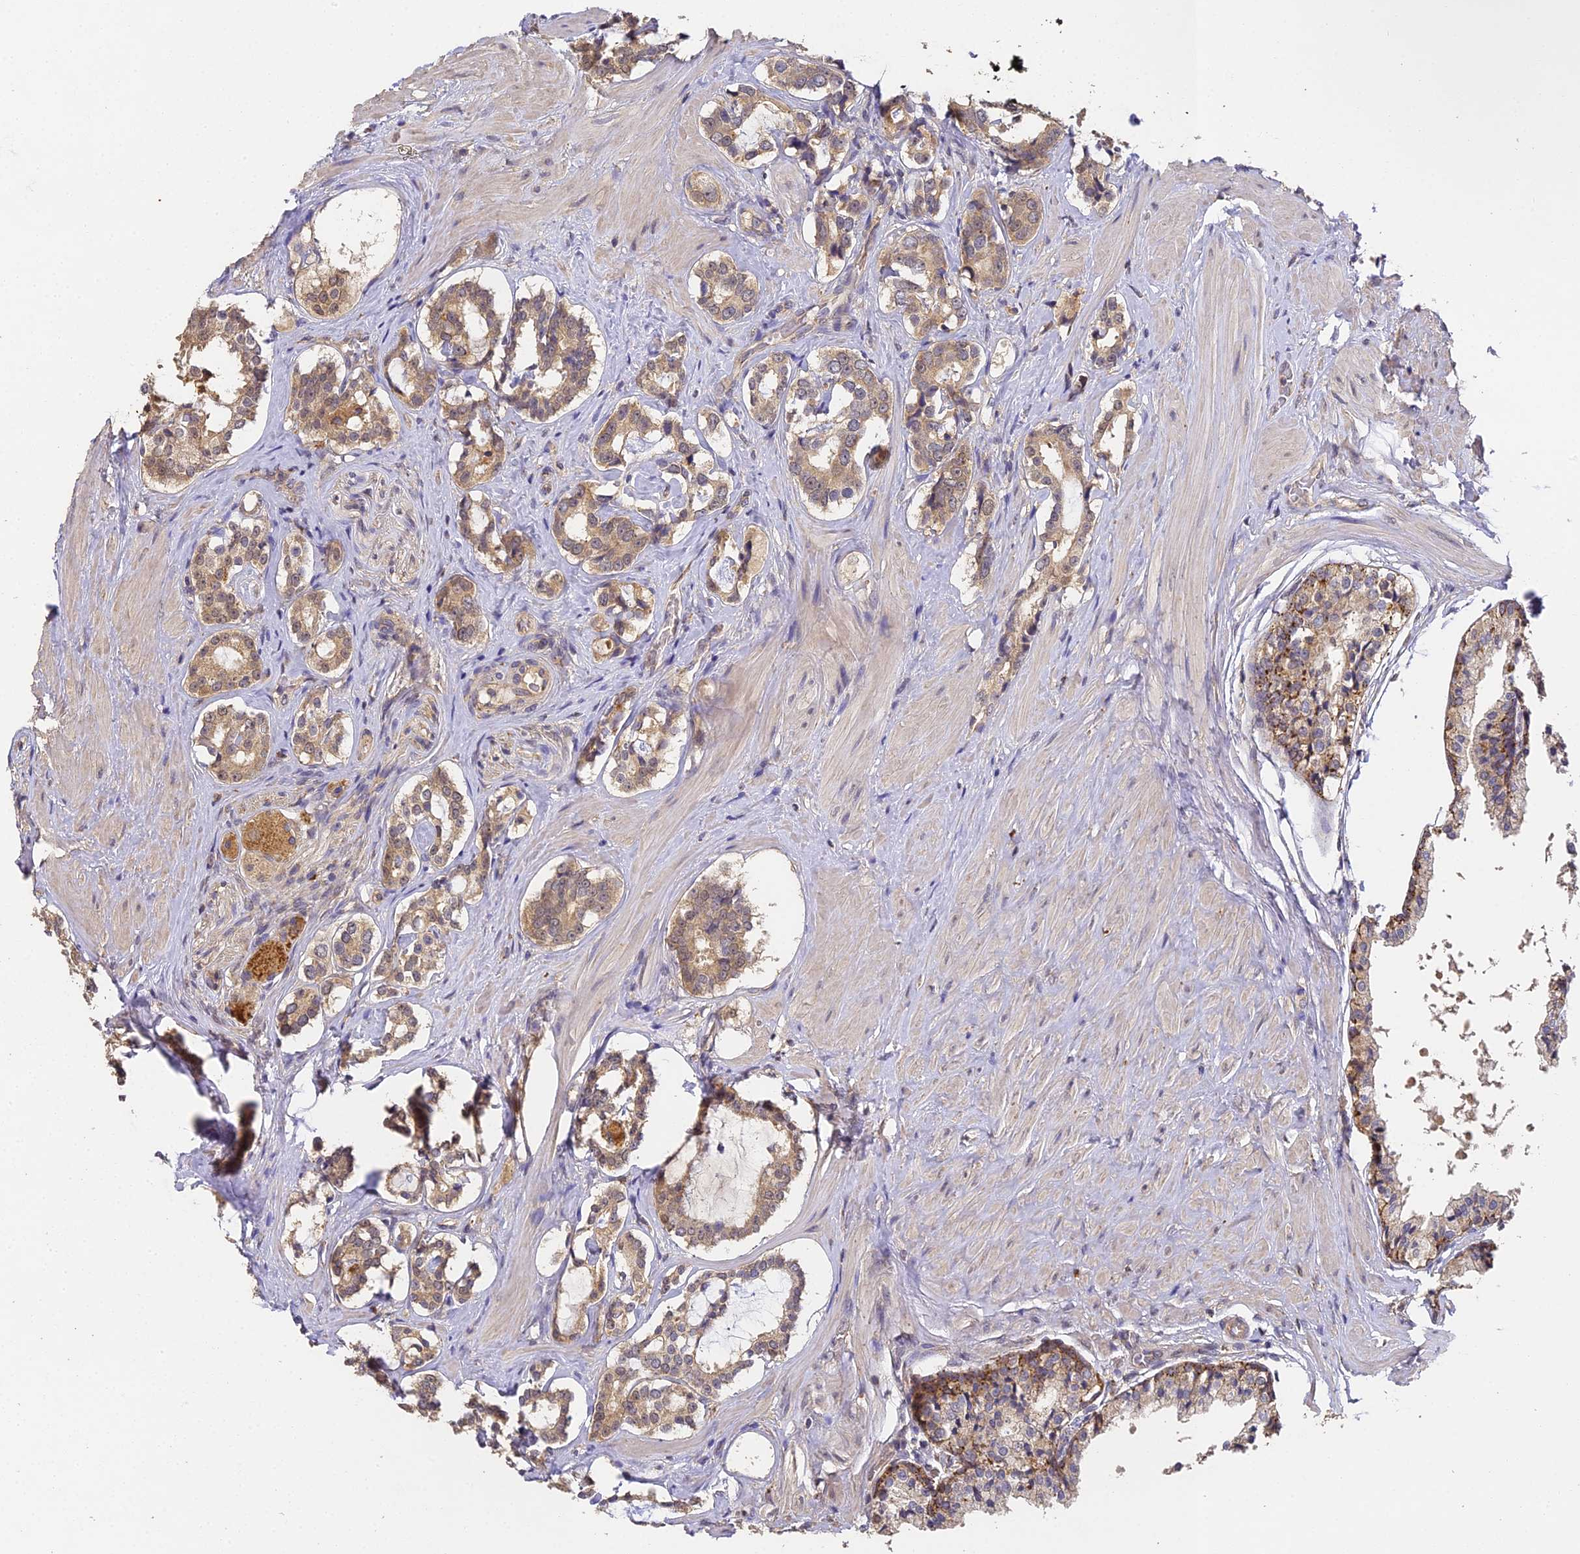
{"staining": {"intensity": "moderate", "quantity": ">75%", "location": "cytoplasmic/membranous"}, "tissue": "prostate cancer", "cell_type": "Tumor cells", "image_type": "cancer", "snomed": [{"axis": "morphology", "description": "Adenocarcinoma, High grade"}, {"axis": "topography", "description": "Prostate"}], "caption": "IHC staining of prostate cancer, which reveals medium levels of moderate cytoplasmic/membranous expression in about >75% of tumor cells indicating moderate cytoplasmic/membranous protein staining. The staining was performed using DAB (3,3'-diaminobenzidine) (brown) for protein detection and nuclei were counterstained in hematoxylin (blue).", "gene": "YAE1", "patient": {"sex": "male", "age": 58}}